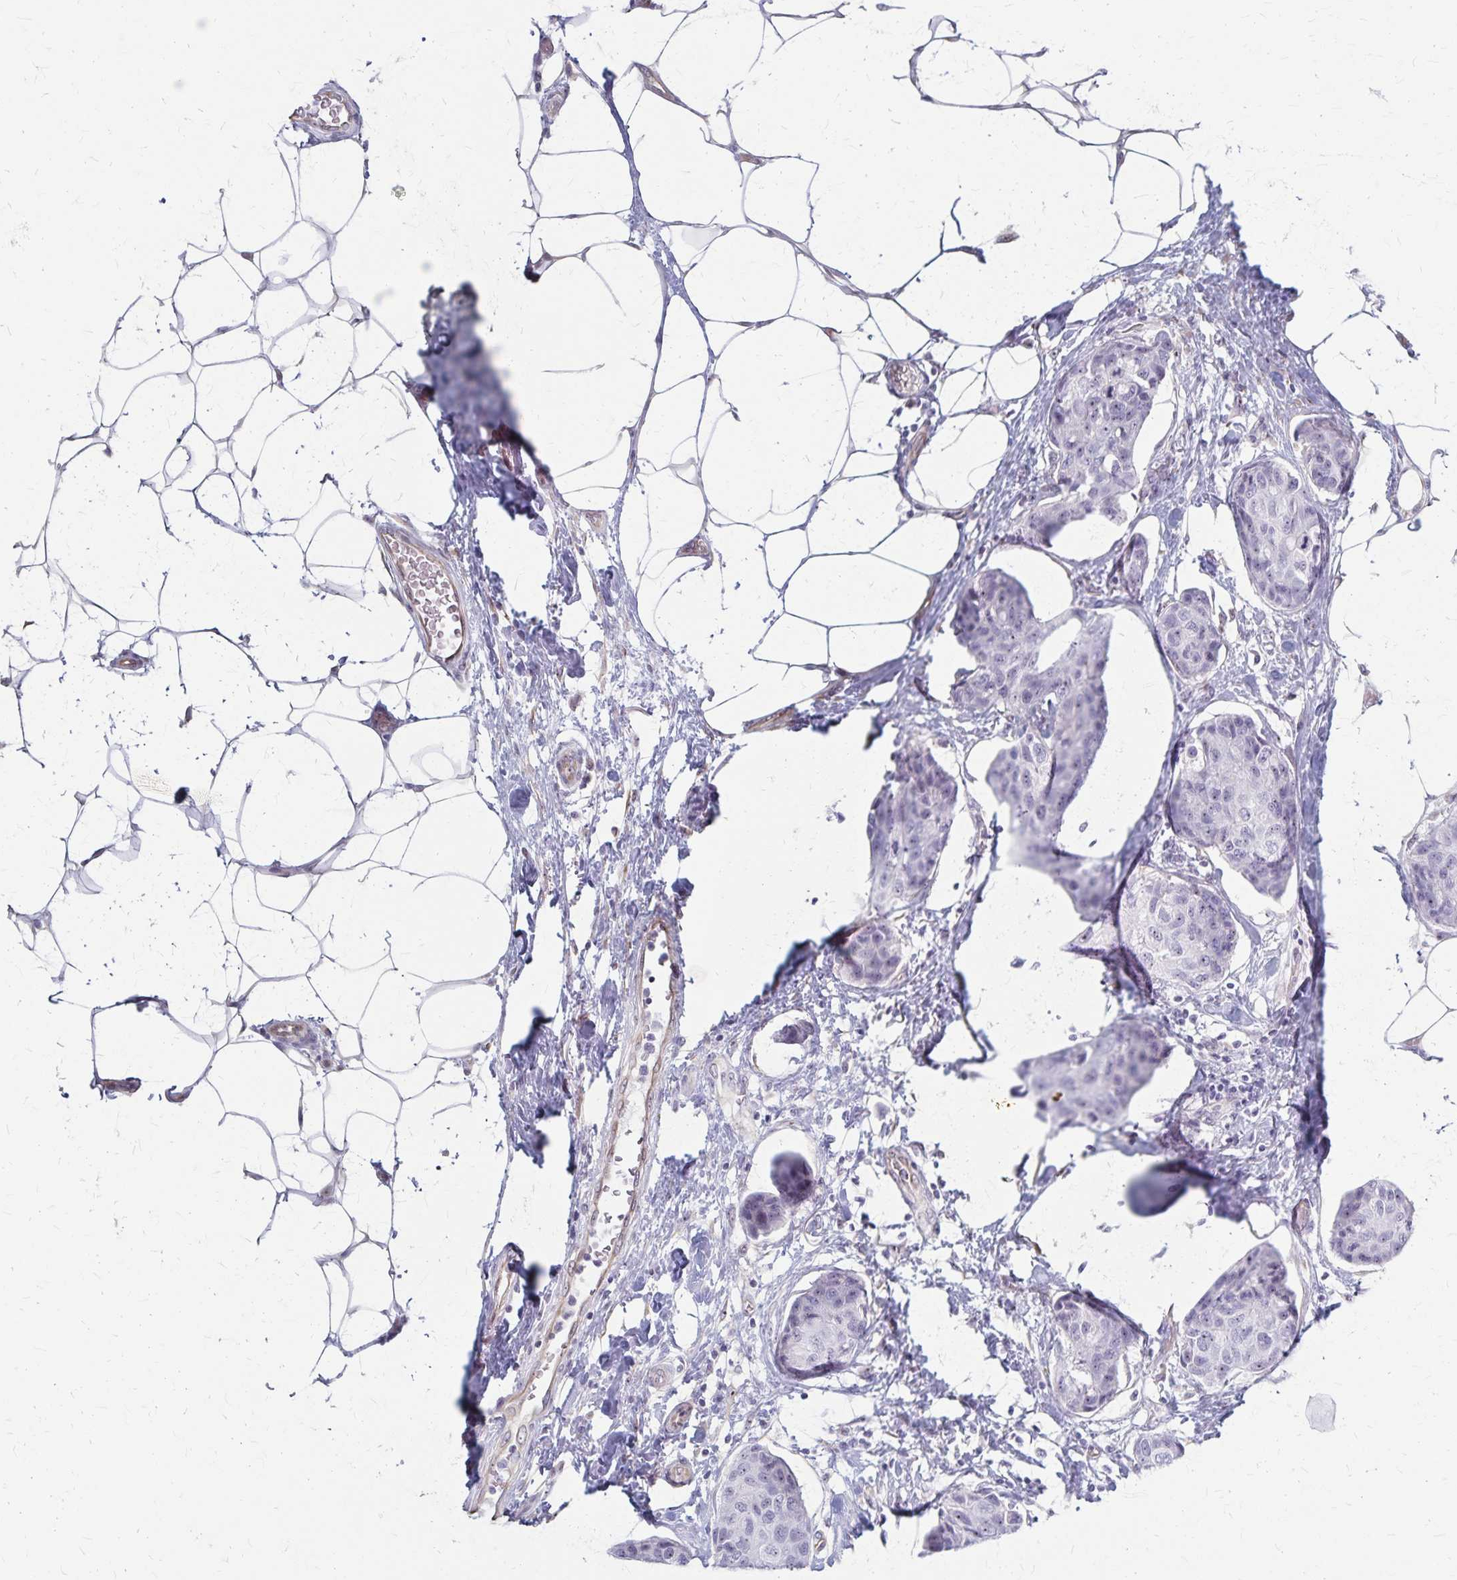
{"staining": {"intensity": "negative", "quantity": "none", "location": "none"}, "tissue": "breast cancer", "cell_type": "Tumor cells", "image_type": "cancer", "snomed": [{"axis": "morphology", "description": "Duct carcinoma"}, {"axis": "topography", "description": "Breast"}], "caption": "Immunohistochemistry (IHC) of human breast infiltrating ductal carcinoma displays no positivity in tumor cells.", "gene": "DLK2", "patient": {"sex": "female", "age": 80}}